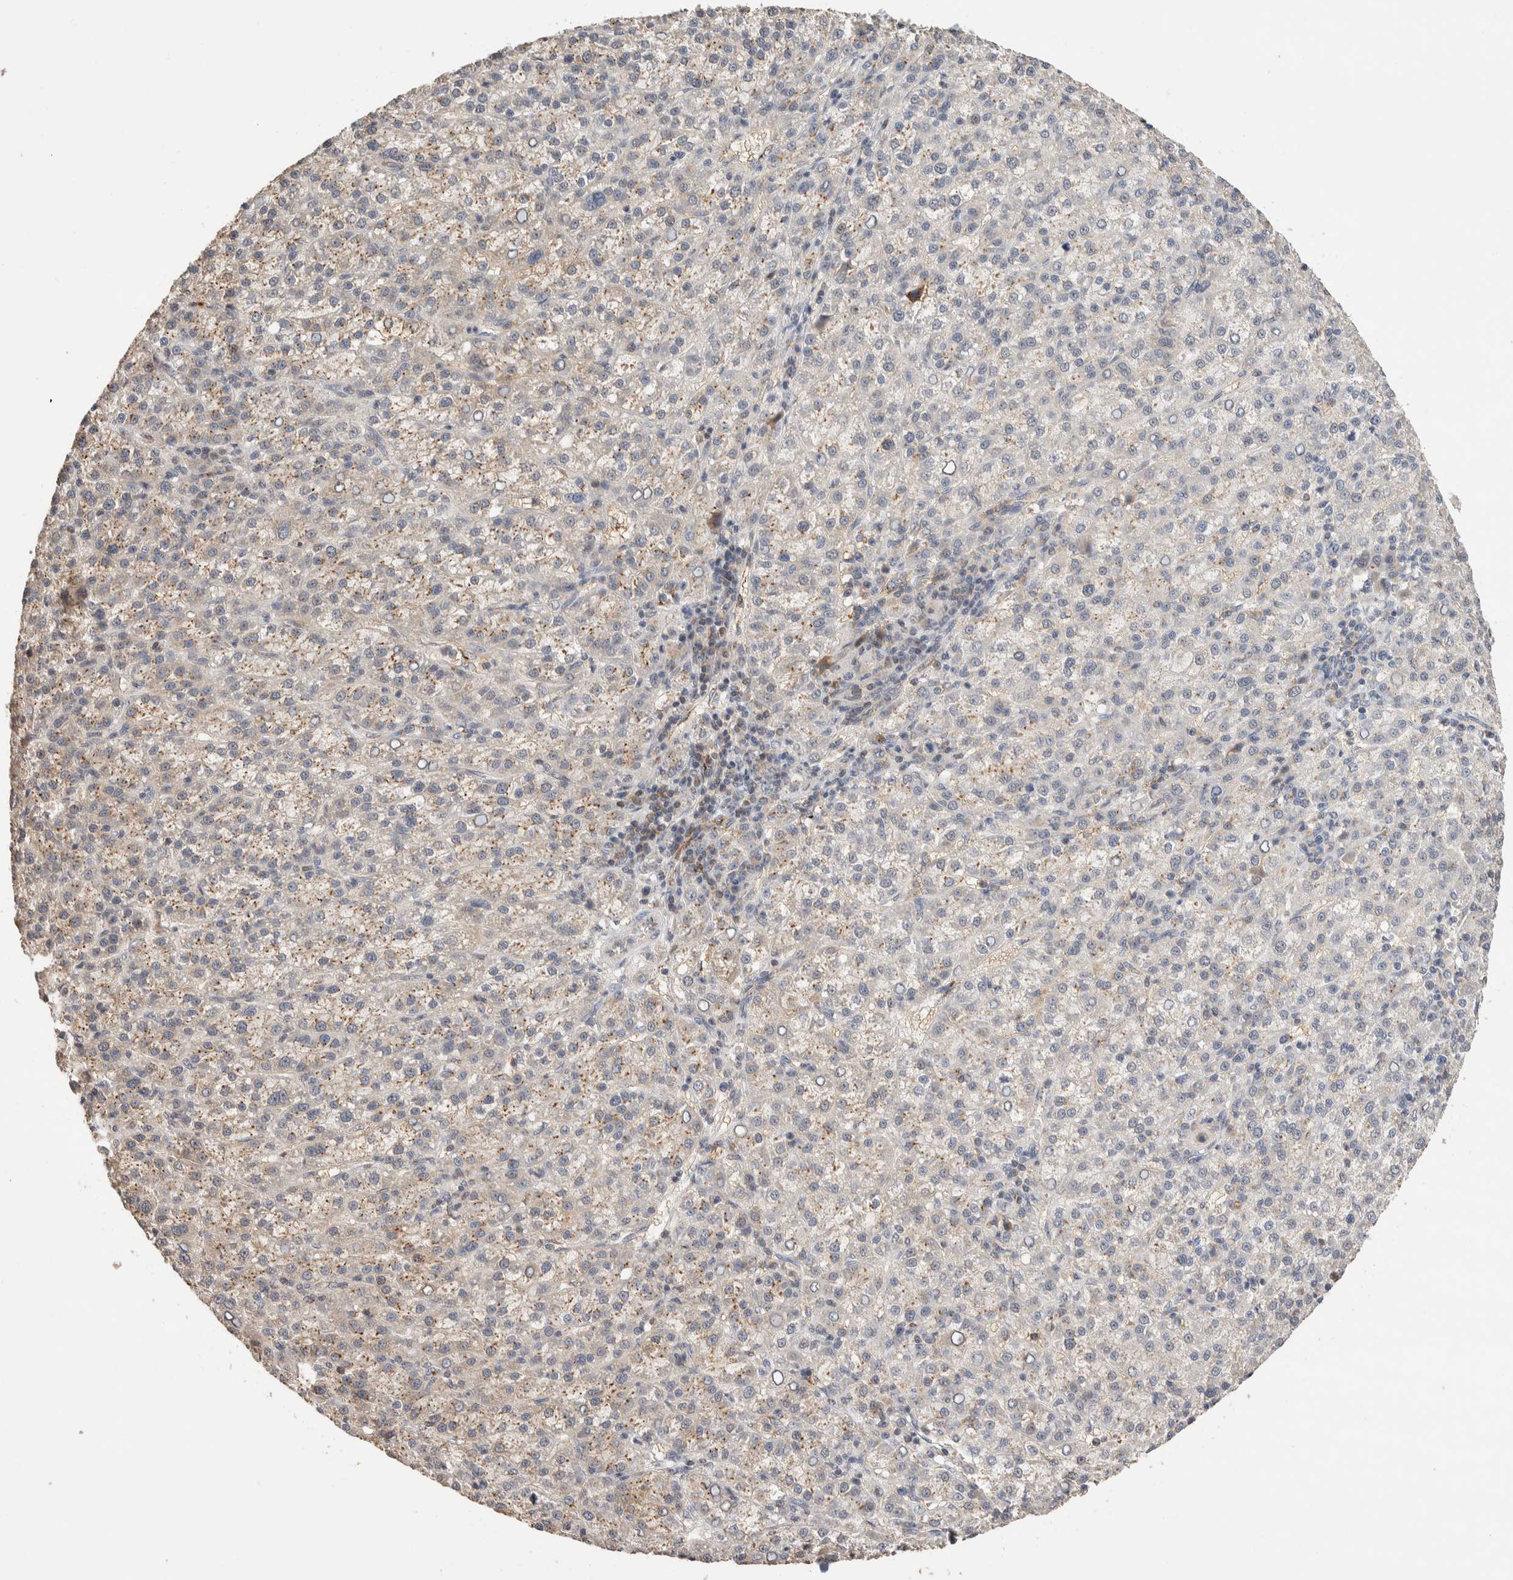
{"staining": {"intensity": "weak", "quantity": "<25%", "location": "cytoplasmic/membranous"}, "tissue": "liver cancer", "cell_type": "Tumor cells", "image_type": "cancer", "snomed": [{"axis": "morphology", "description": "Carcinoma, Hepatocellular, NOS"}, {"axis": "topography", "description": "Liver"}], "caption": "DAB immunohistochemical staining of hepatocellular carcinoma (liver) displays no significant staining in tumor cells.", "gene": "NSMAF", "patient": {"sex": "female", "age": 58}}